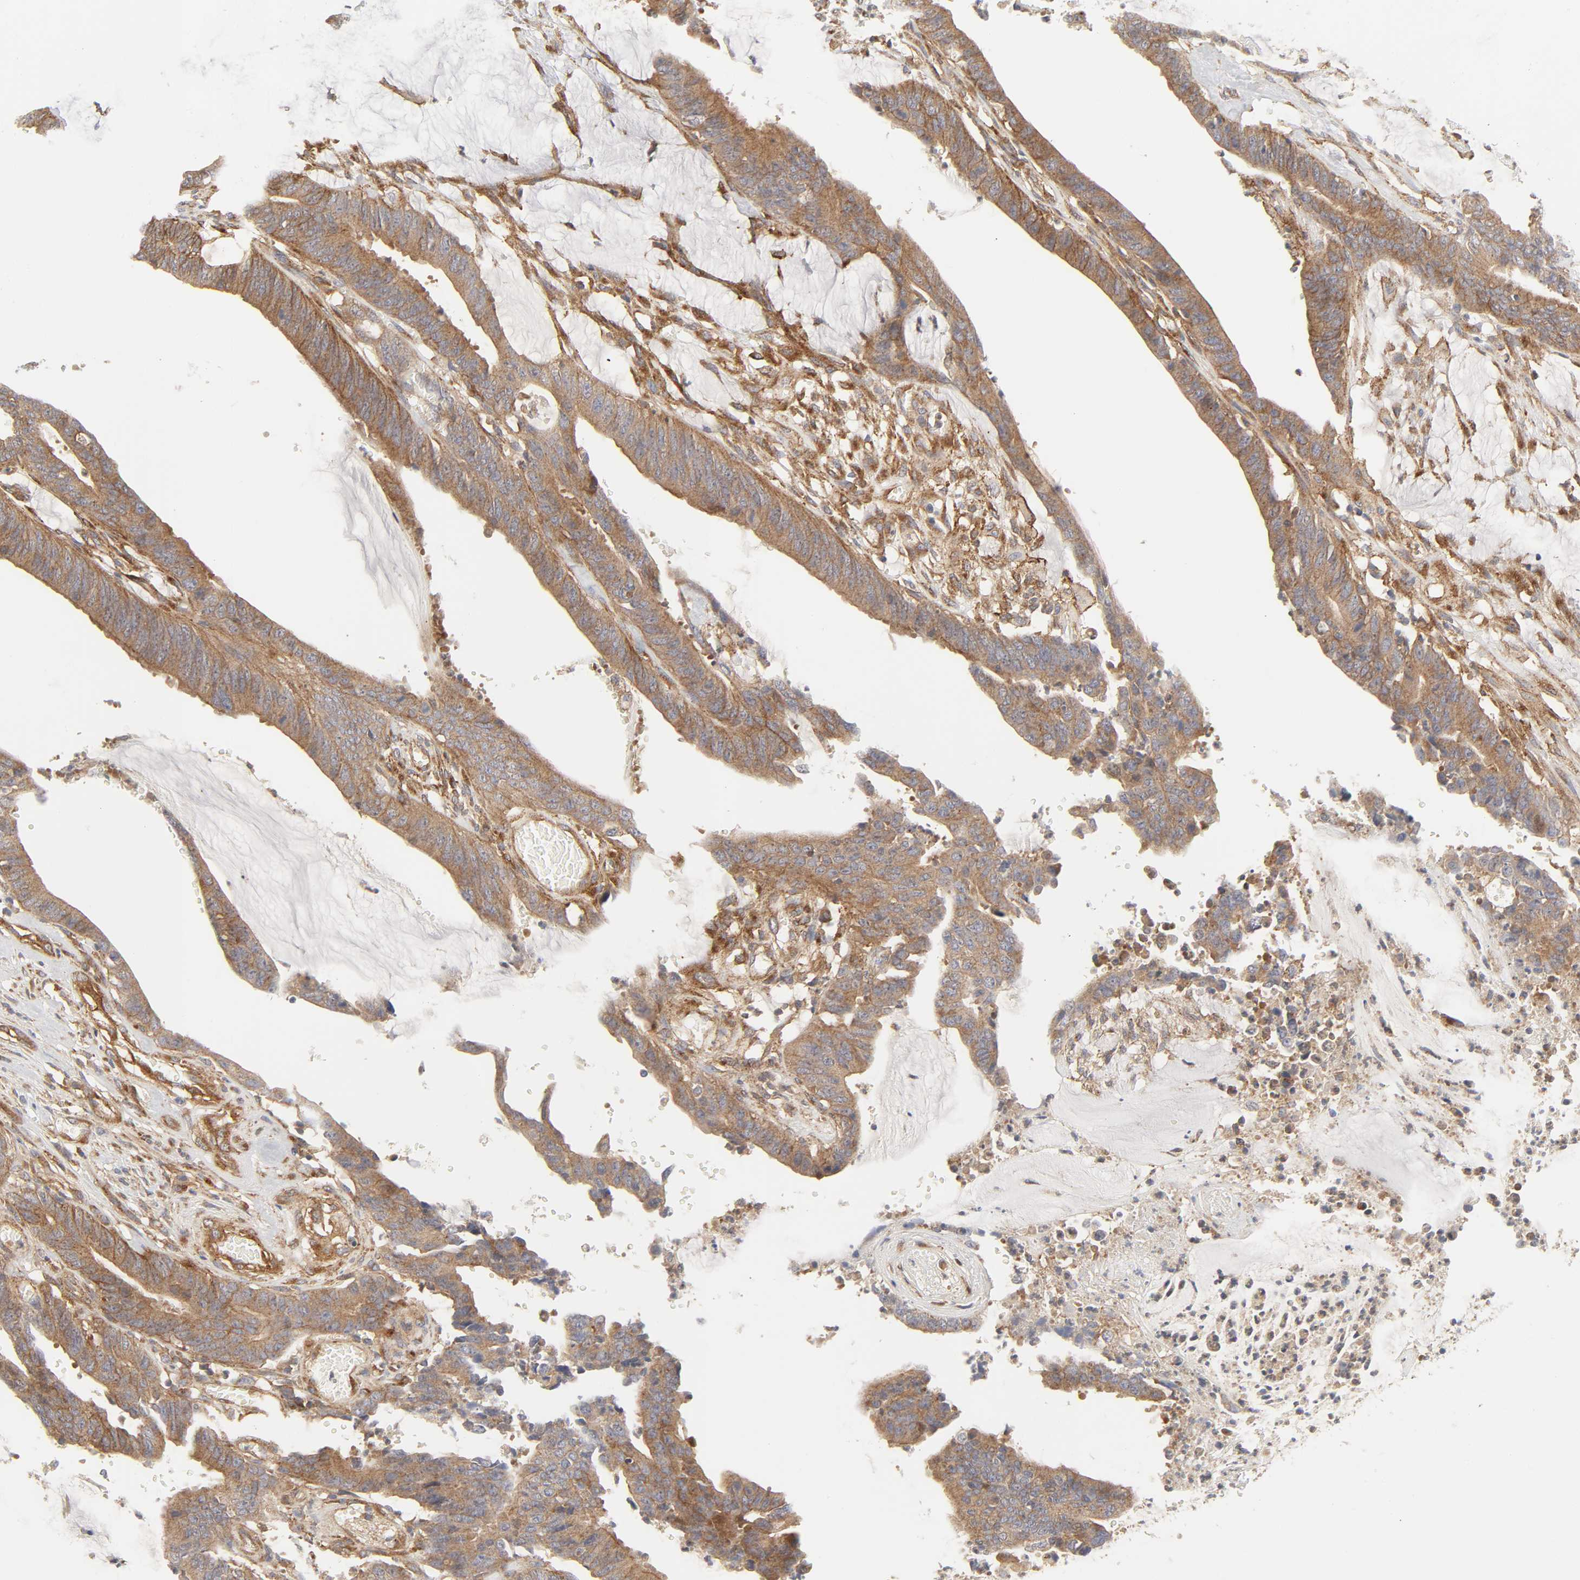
{"staining": {"intensity": "moderate", "quantity": ">75%", "location": "cytoplasmic/membranous"}, "tissue": "colorectal cancer", "cell_type": "Tumor cells", "image_type": "cancer", "snomed": [{"axis": "morphology", "description": "Adenocarcinoma, NOS"}, {"axis": "topography", "description": "Rectum"}], "caption": "Human colorectal cancer (adenocarcinoma) stained with a protein marker shows moderate staining in tumor cells.", "gene": "AP2A1", "patient": {"sex": "female", "age": 66}}